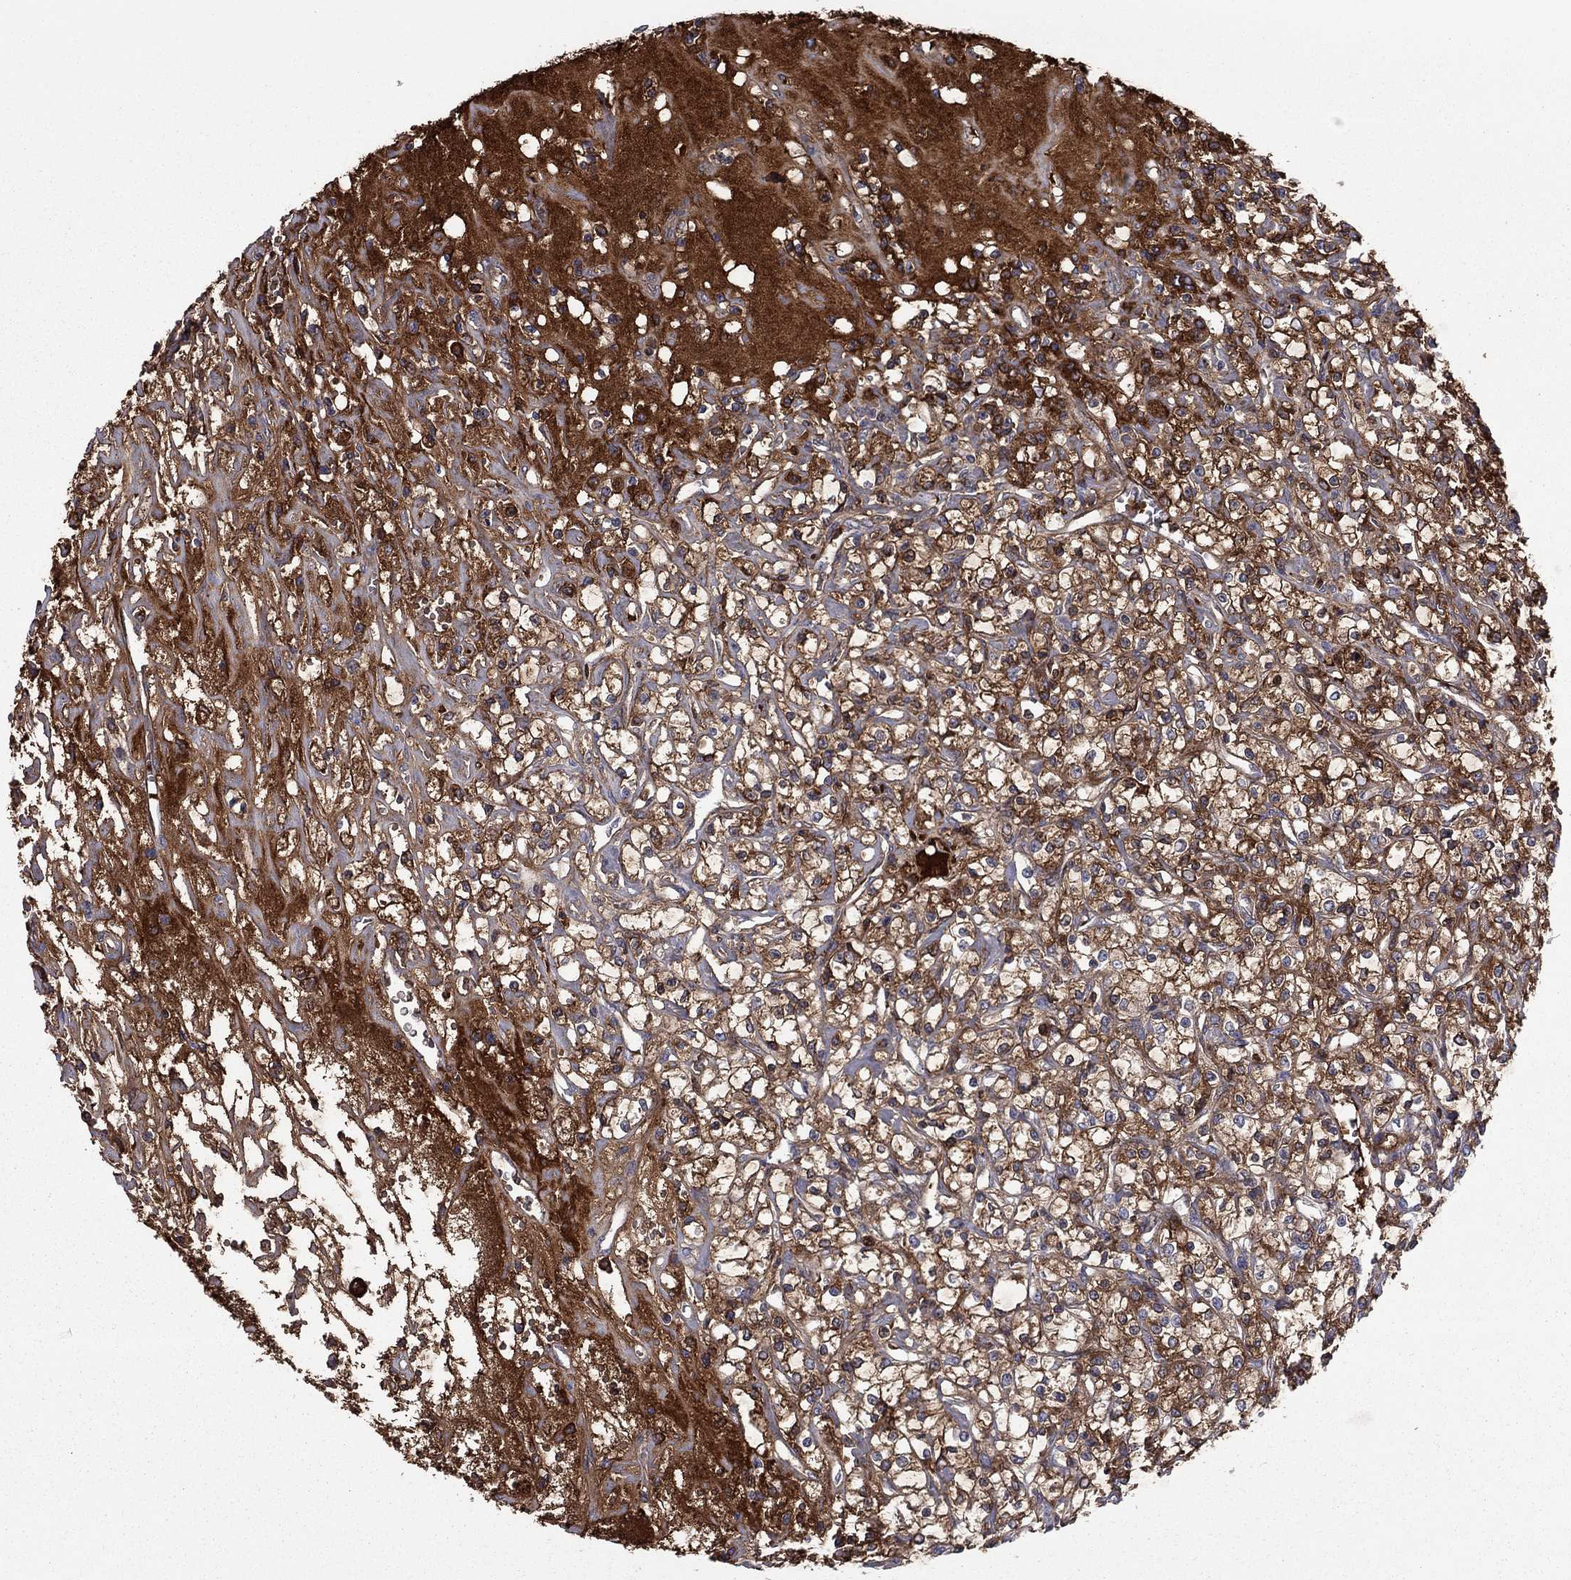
{"staining": {"intensity": "strong", "quantity": "25%-75%", "location": "cytoplasmic/membranous"}, "tissue": "renal cancer", "cell_type": "Tumor cells", "image_type": "cancer", "snomed": [{"axis": "morphology", "description": "Adenocarcinoma, NOS"}, {"axis": "topography", "description": "Kidney"}], "caption": "An image showing strong cytoplasmic/membranous expression in about 25%-75% of tumor cells in renal cancer (adenocarcinoma), as visualized by brown immunohistochemical staining.", "gene": "HPX", "patient": {"sex": "female", "age": 59}}